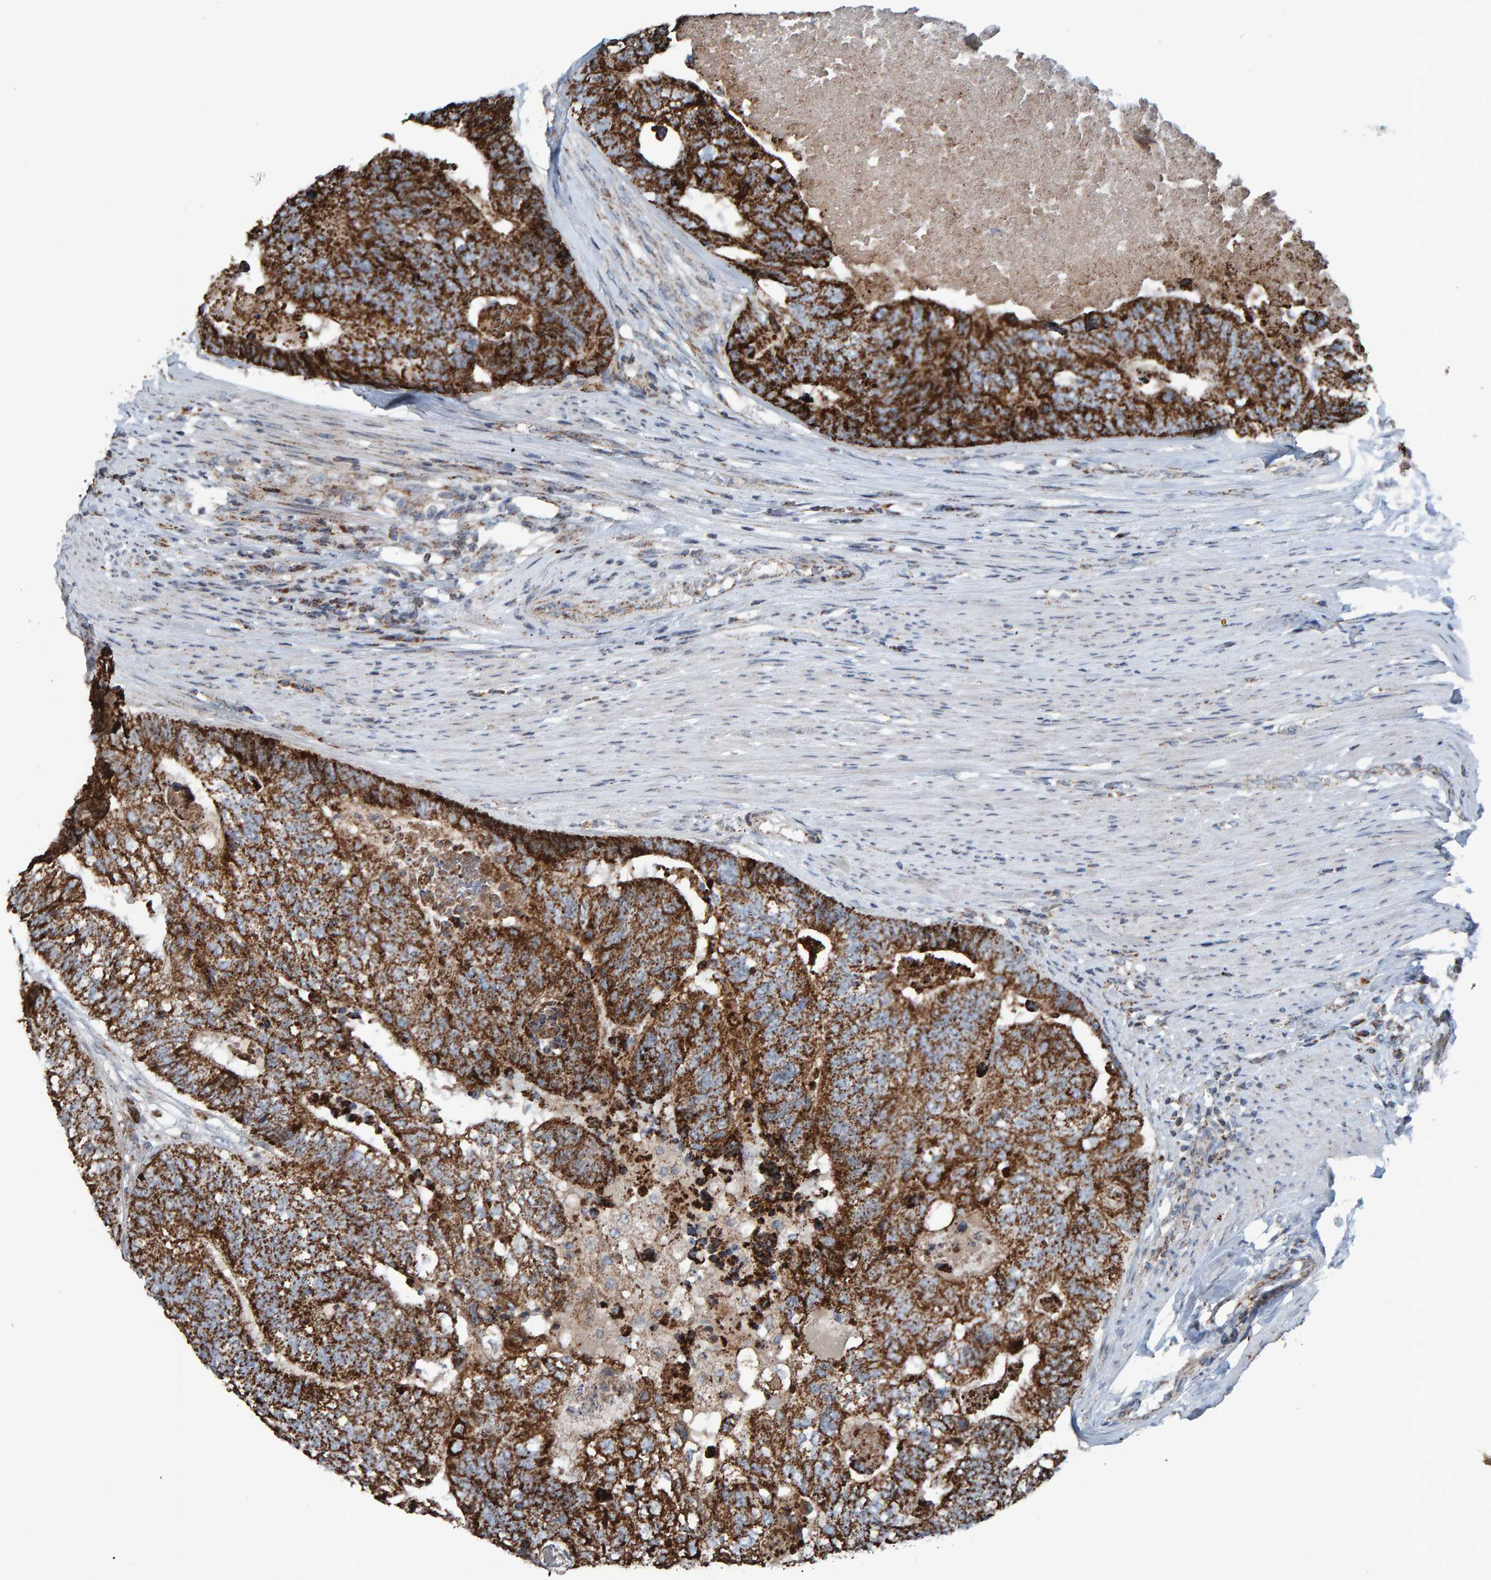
{"staining": {"intensity": "strong", "quantity": ">75%", "location": "cytoplasmic/membranous"}, "tissue": "colorectal cancer", "cell_type": "Tumor cells", "image_type": "cancer", "snomed": [{"axis": "morphology", "description": "Adenocarcinoma, NOS"}, {"axis": "topography", "description": "Colon"}], "caption": "Colorectal cancer stained with IHC exhibits strong cytoplasmic/membranous positivity in approximately >75% of tumor cells.", "gene": "ZNF48", "patient": {"sex": "female", "age": 67}}